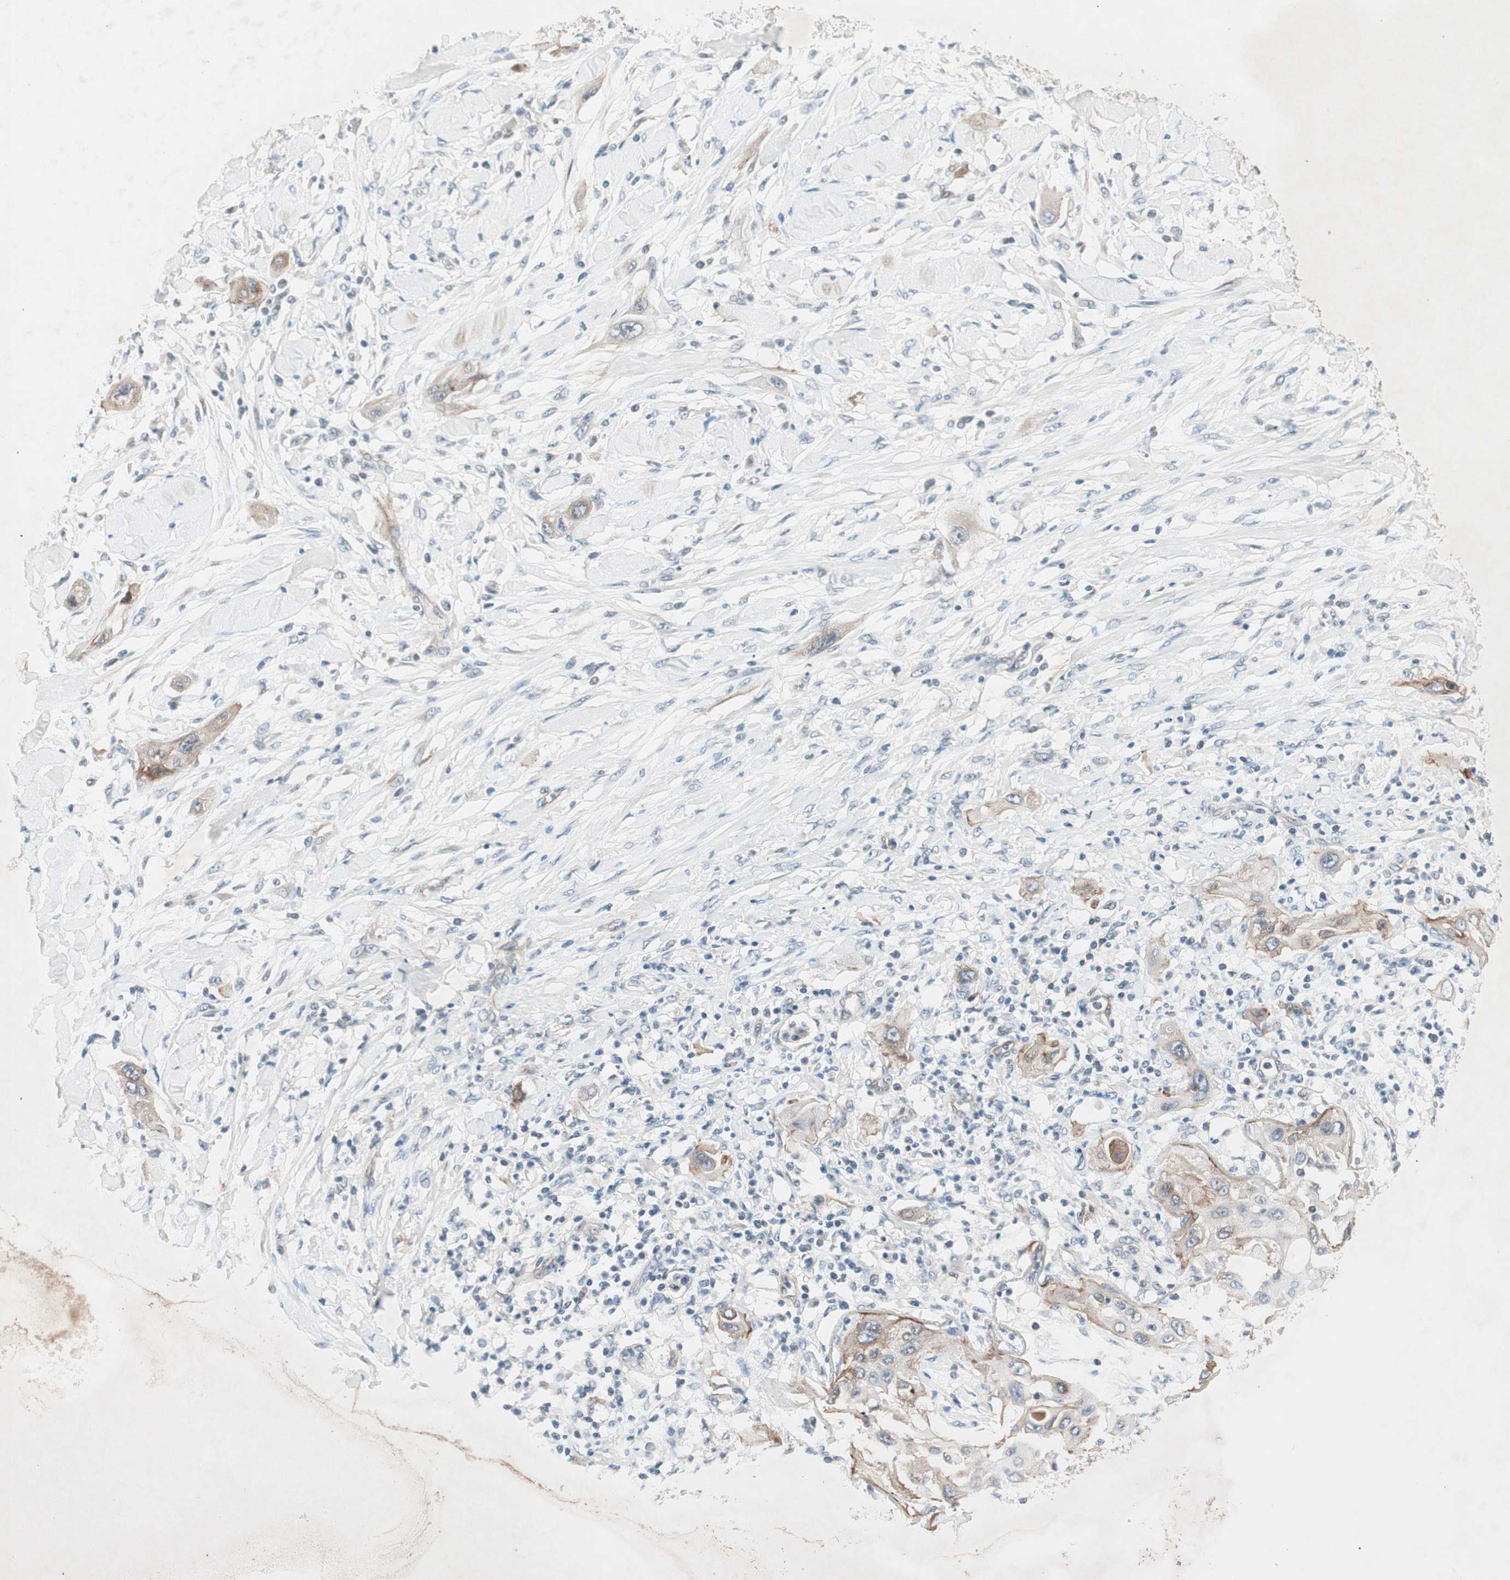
{"staining": {"intensity": "weak", "quantity": "25%-75%", "location": "cytoplasmic/membranous"}, "tissue": "lung cancer", "cell_type": "Tumor cells", "image_type": "cancer", "snomed": [{"axis": "morphology", "description": "Squamous cell carcinoma, NOS"}, {"axis": "topography", "description": "Lung"}], "caption": "Immunohistochemistry (IHC) of human squamous cell carcinoma (lung) displays low levels of weak cytoplasmic/membranous expression in approximately 25%-75% of tumor cells.", "gene": "ITGB4", "patient": {"sex": "female", "age": 47}}